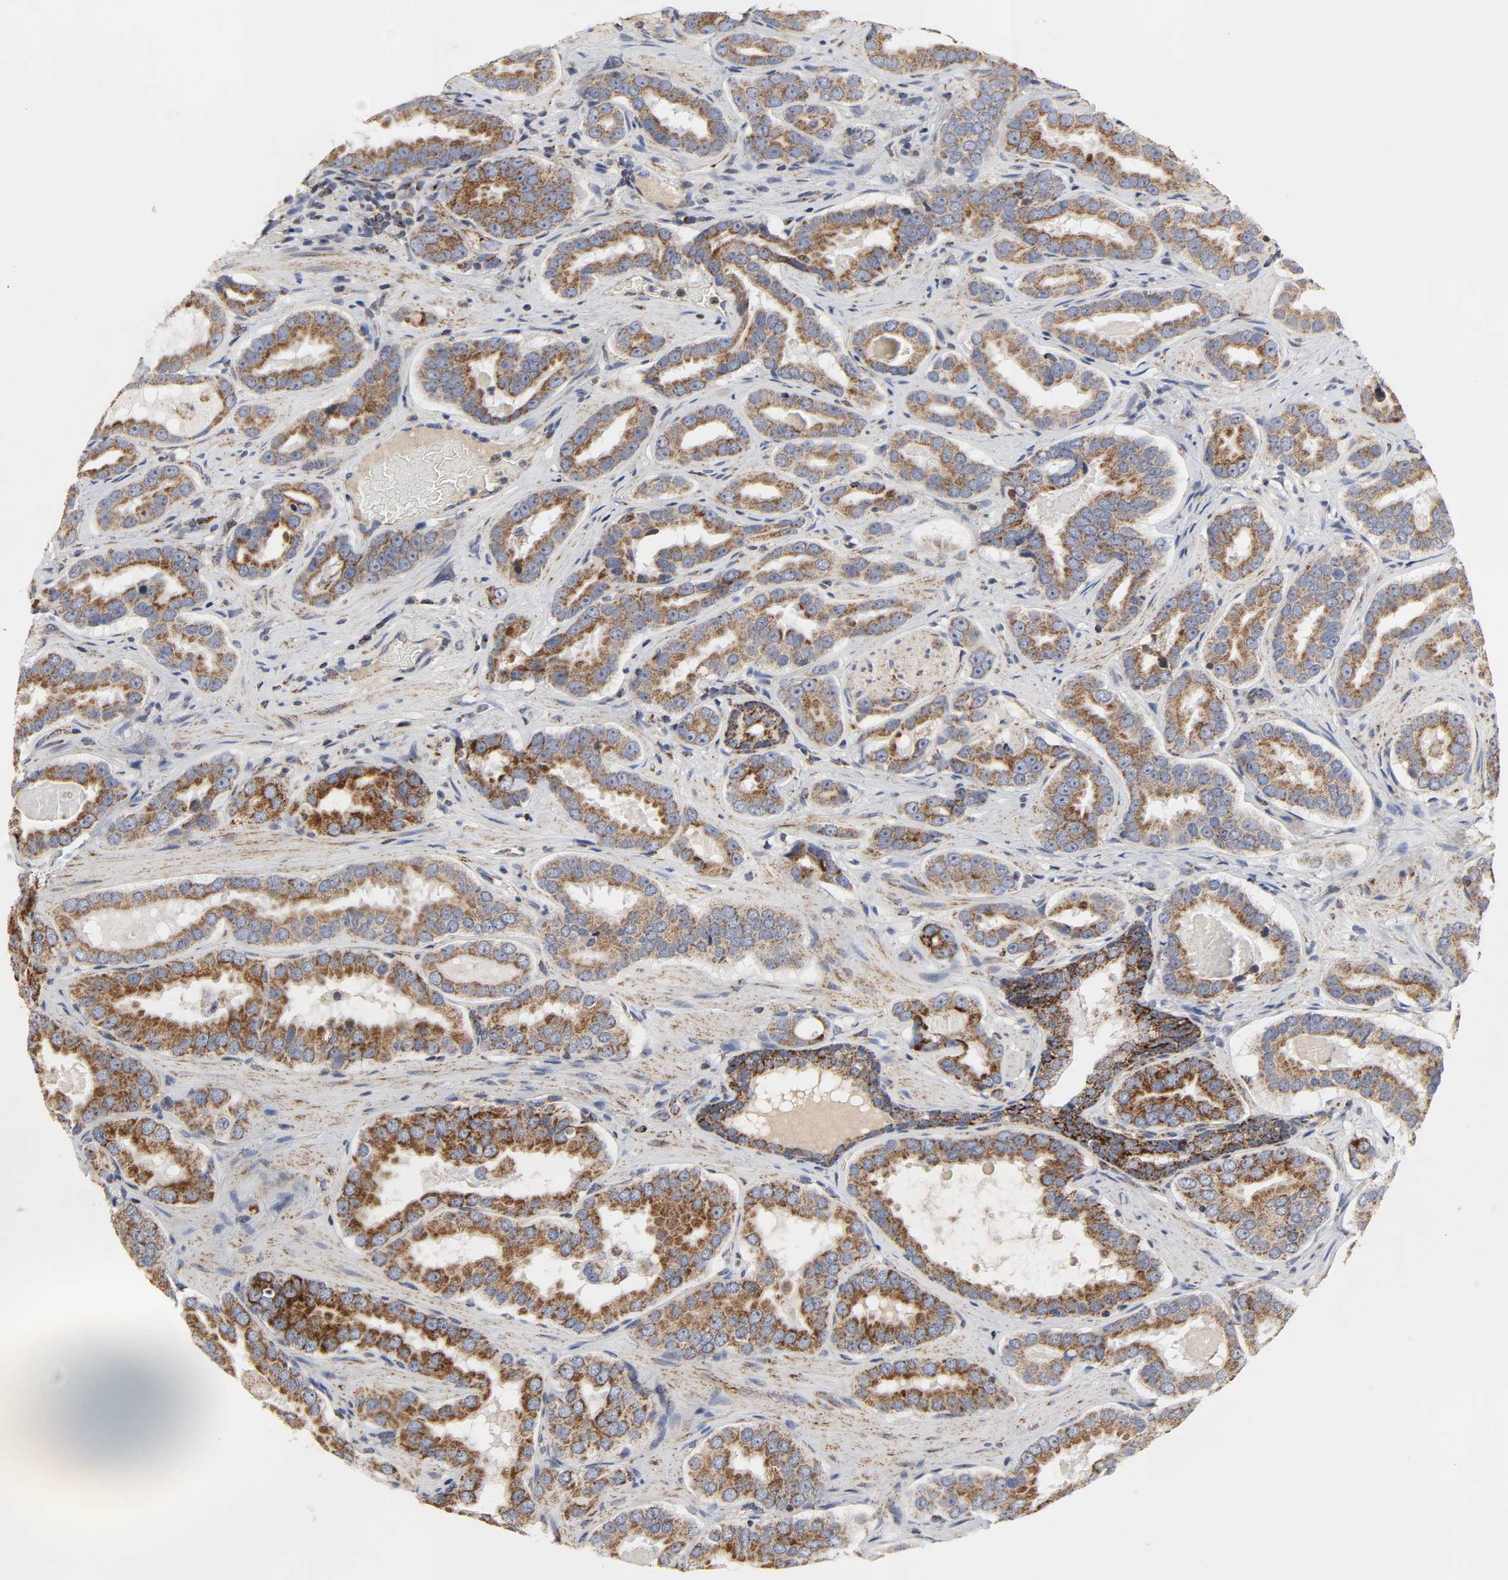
{"staining": {"intensity": "moderate", "quantity": ">75%", "location": "cytoplasmic/membranous"}, "tissue": "prostate cancer", "cell_type": "Tumor cells", "image_type": "cancer", "snomed": [{"axis": "morphology", "description": "Adenocarcinoma, Low grade"}, {"axis": "topography", "description": "Prostate"}], "caption": "Prostate cancer (adenocarcinoma (low-grade)) tissue reveals moderate cytoplasmic/membranous positivity in about >75% of tumor cells", "gene": "COX6B1", "patient": {"sex": "male", "age": 59}}